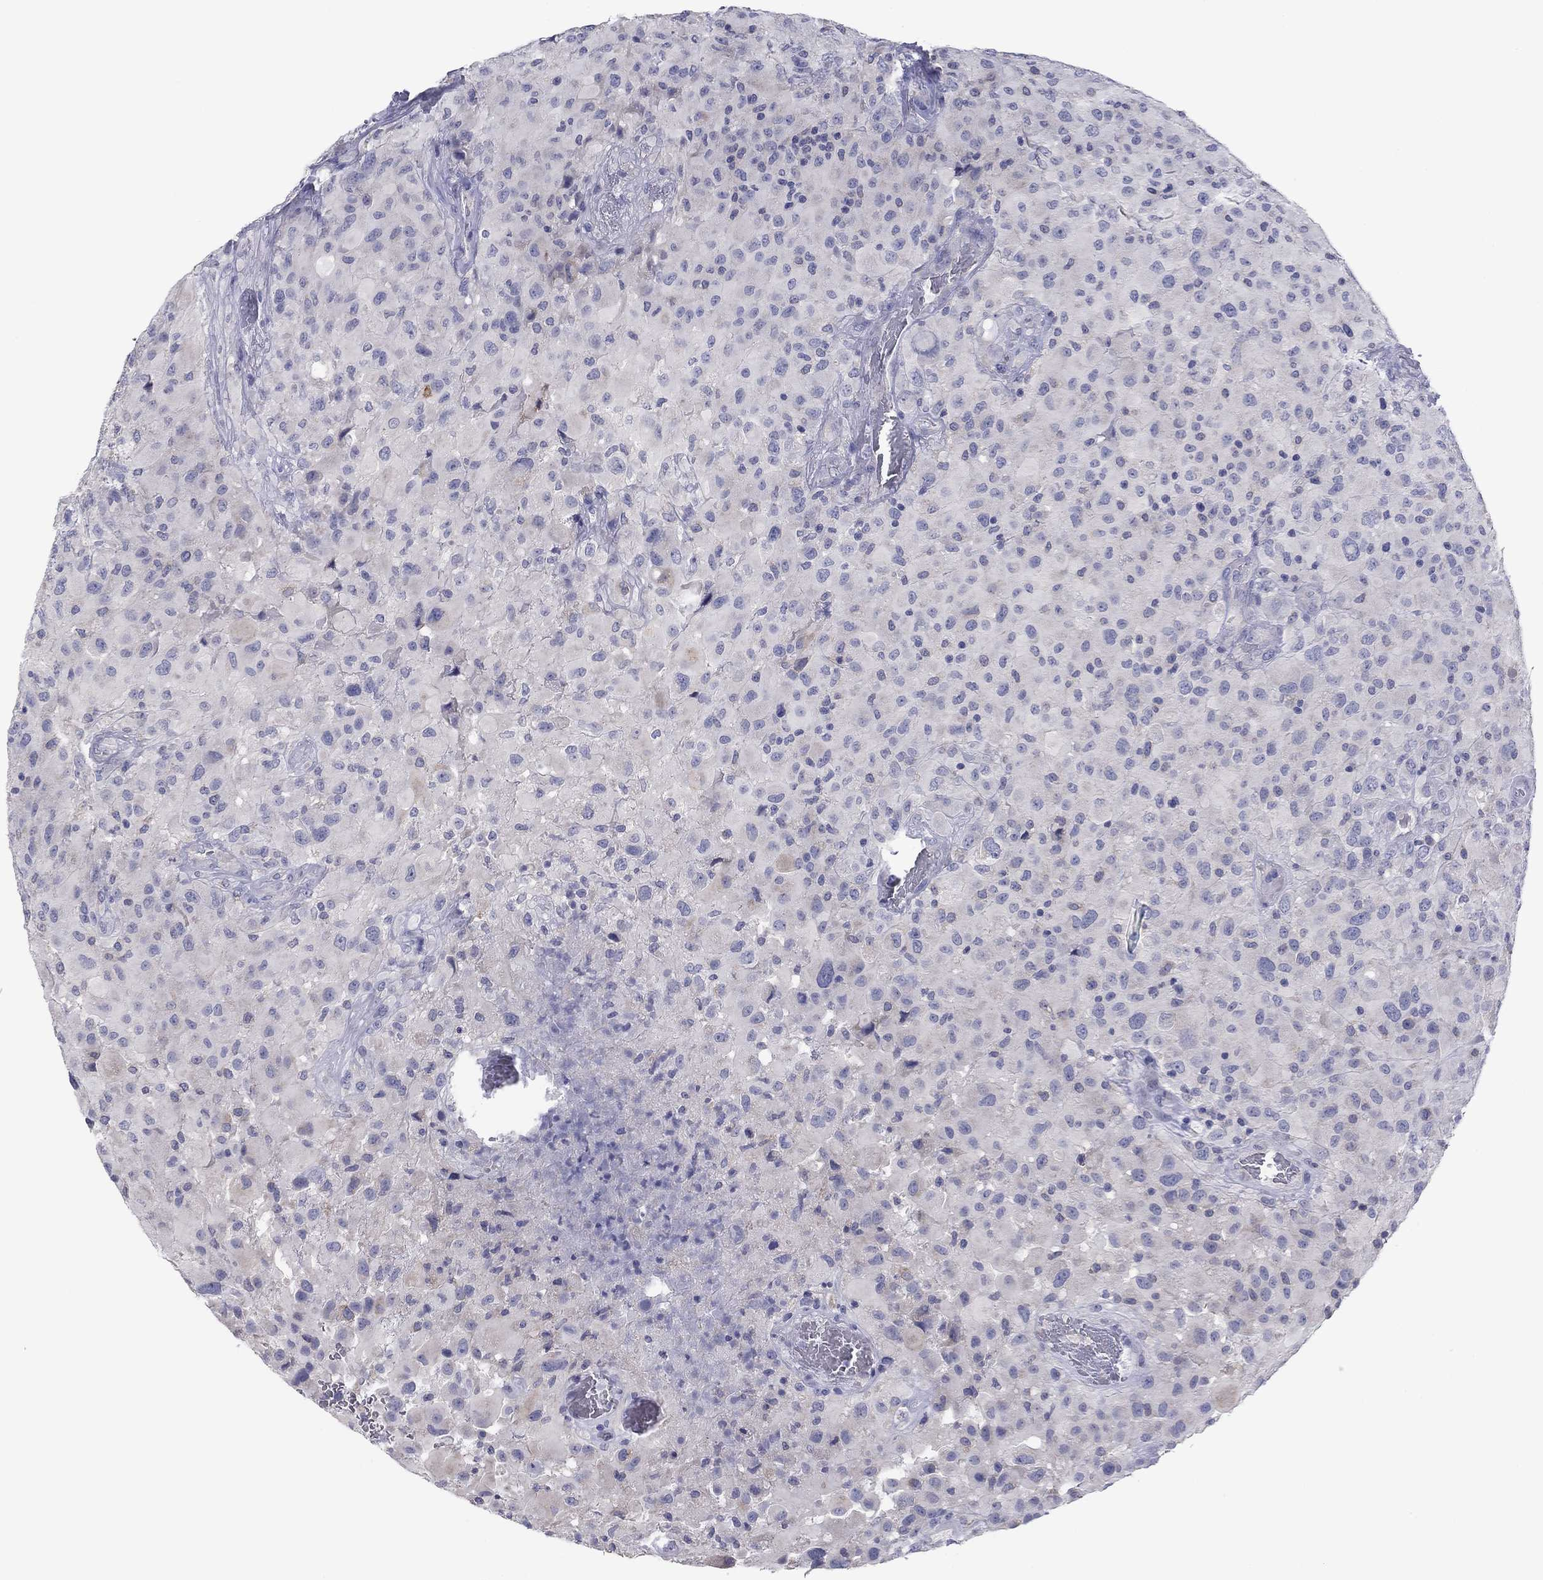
{"staining": {"intensity": "negative", "quantity": "none", "location": "none"}, "tissue": "glioma", "cell_type": "Tumor cells", "image_type": "cancer", "snomed": [{"axis": "morphology", "description": "Glioma, malignant, High grade"}, {"axis": "topography", "description": "Cerebral cortex"}], "caption": "The micrograph exhibits no significant expression in tumor cells of glioma.", "gene": "GRK7", "patient": {"sex": "male", "age": 35}}